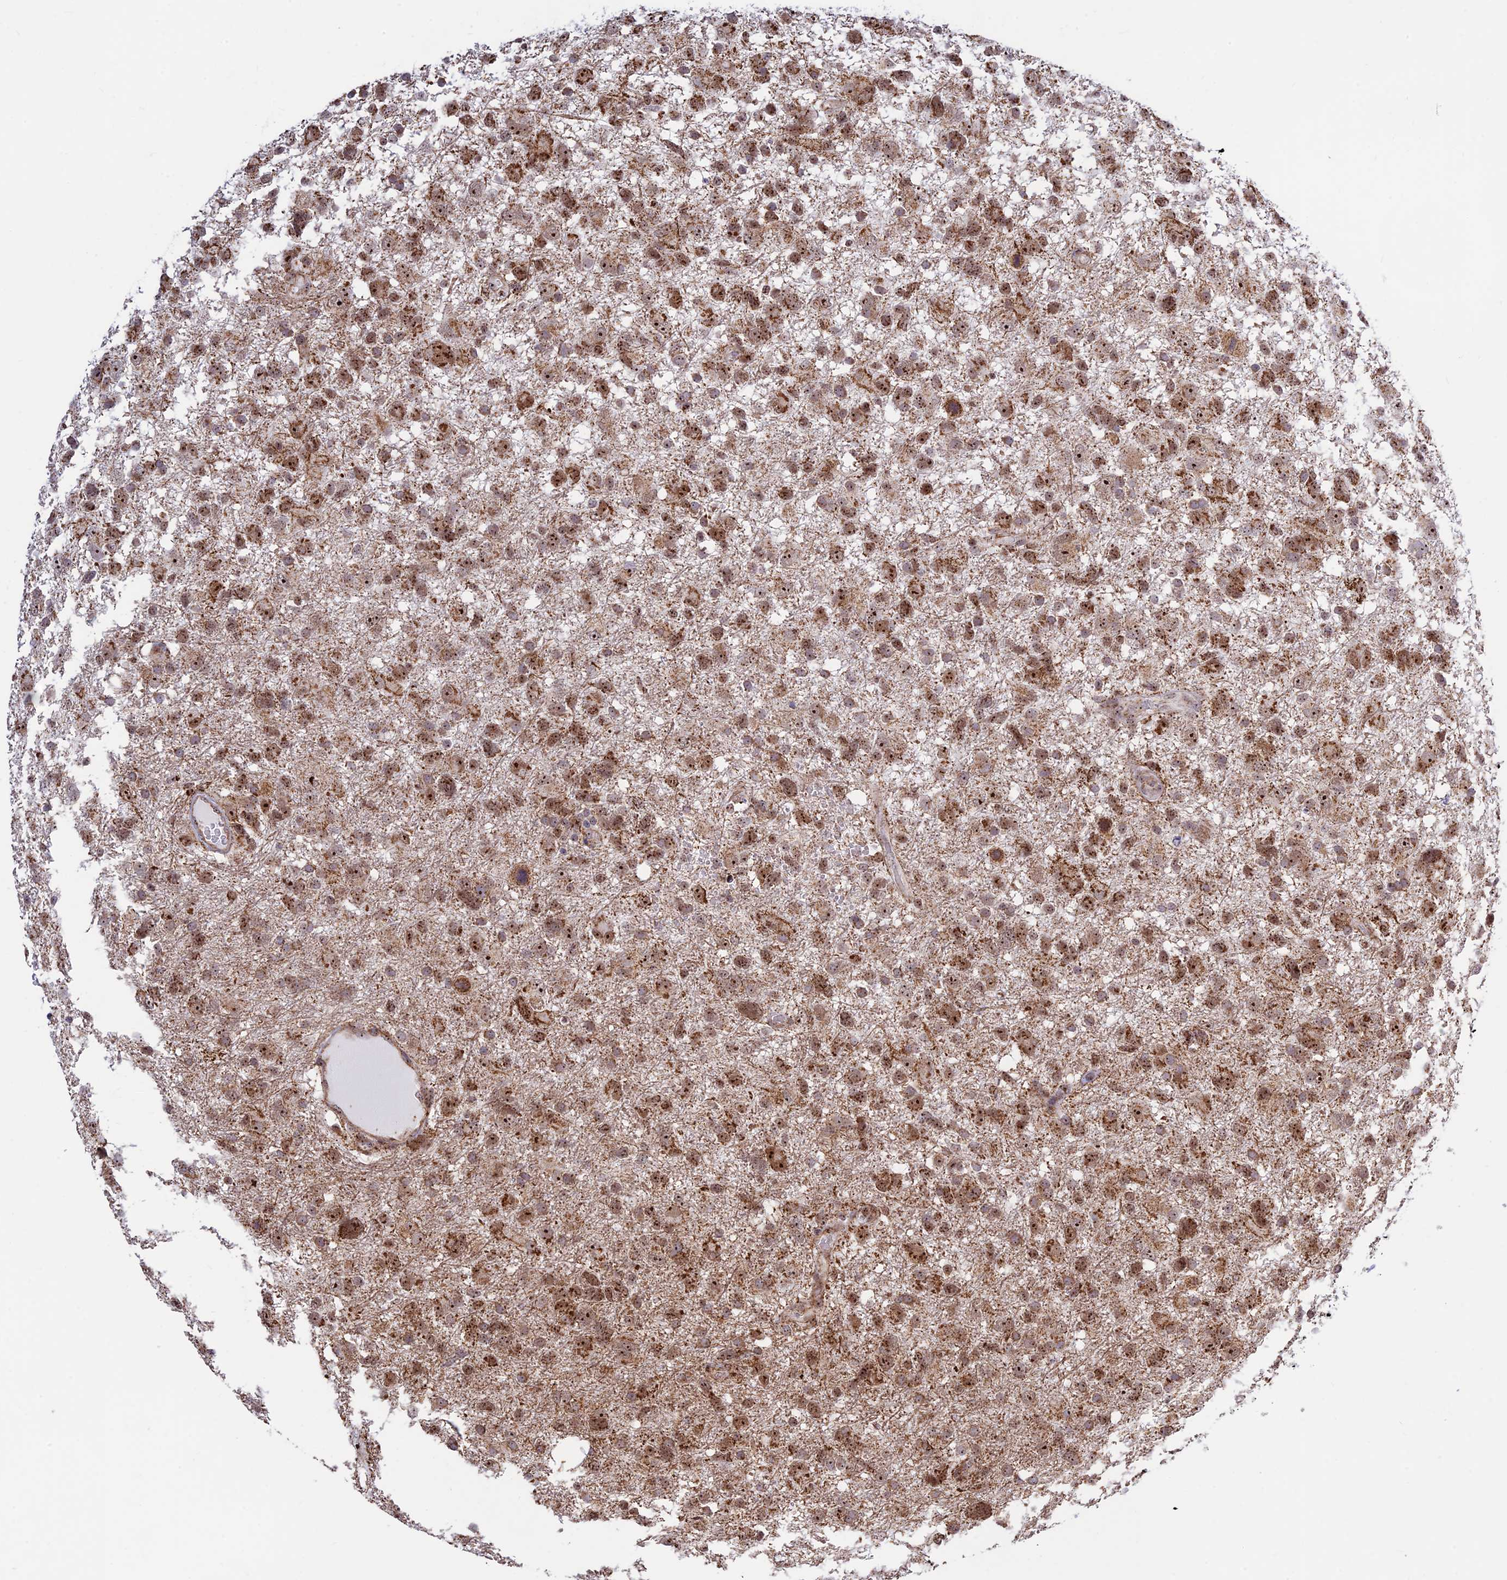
{"staining": {"intensity": "strong", "quantity": ">75%", "location": "cytoplasmic/membranous,nuclear"}, "tissue": "glioma", "cell_type": "Tumor cells", "image_type": "cancer", "snomed": [{"axis": "morphology", "description": "Glioma, malignant, High grade"}, {"axis": "topography", "description": "Brain"}], "caption": "Approximately >75% of tumor cells in human malignant glioma (high-grade) exhibit strong cytoplasmic/membranous and nuclear protein expression as visualized by brown immunohistochemical staining.", "gene": "POLR1G", "patient": {"sex": "male", "age": 61}}